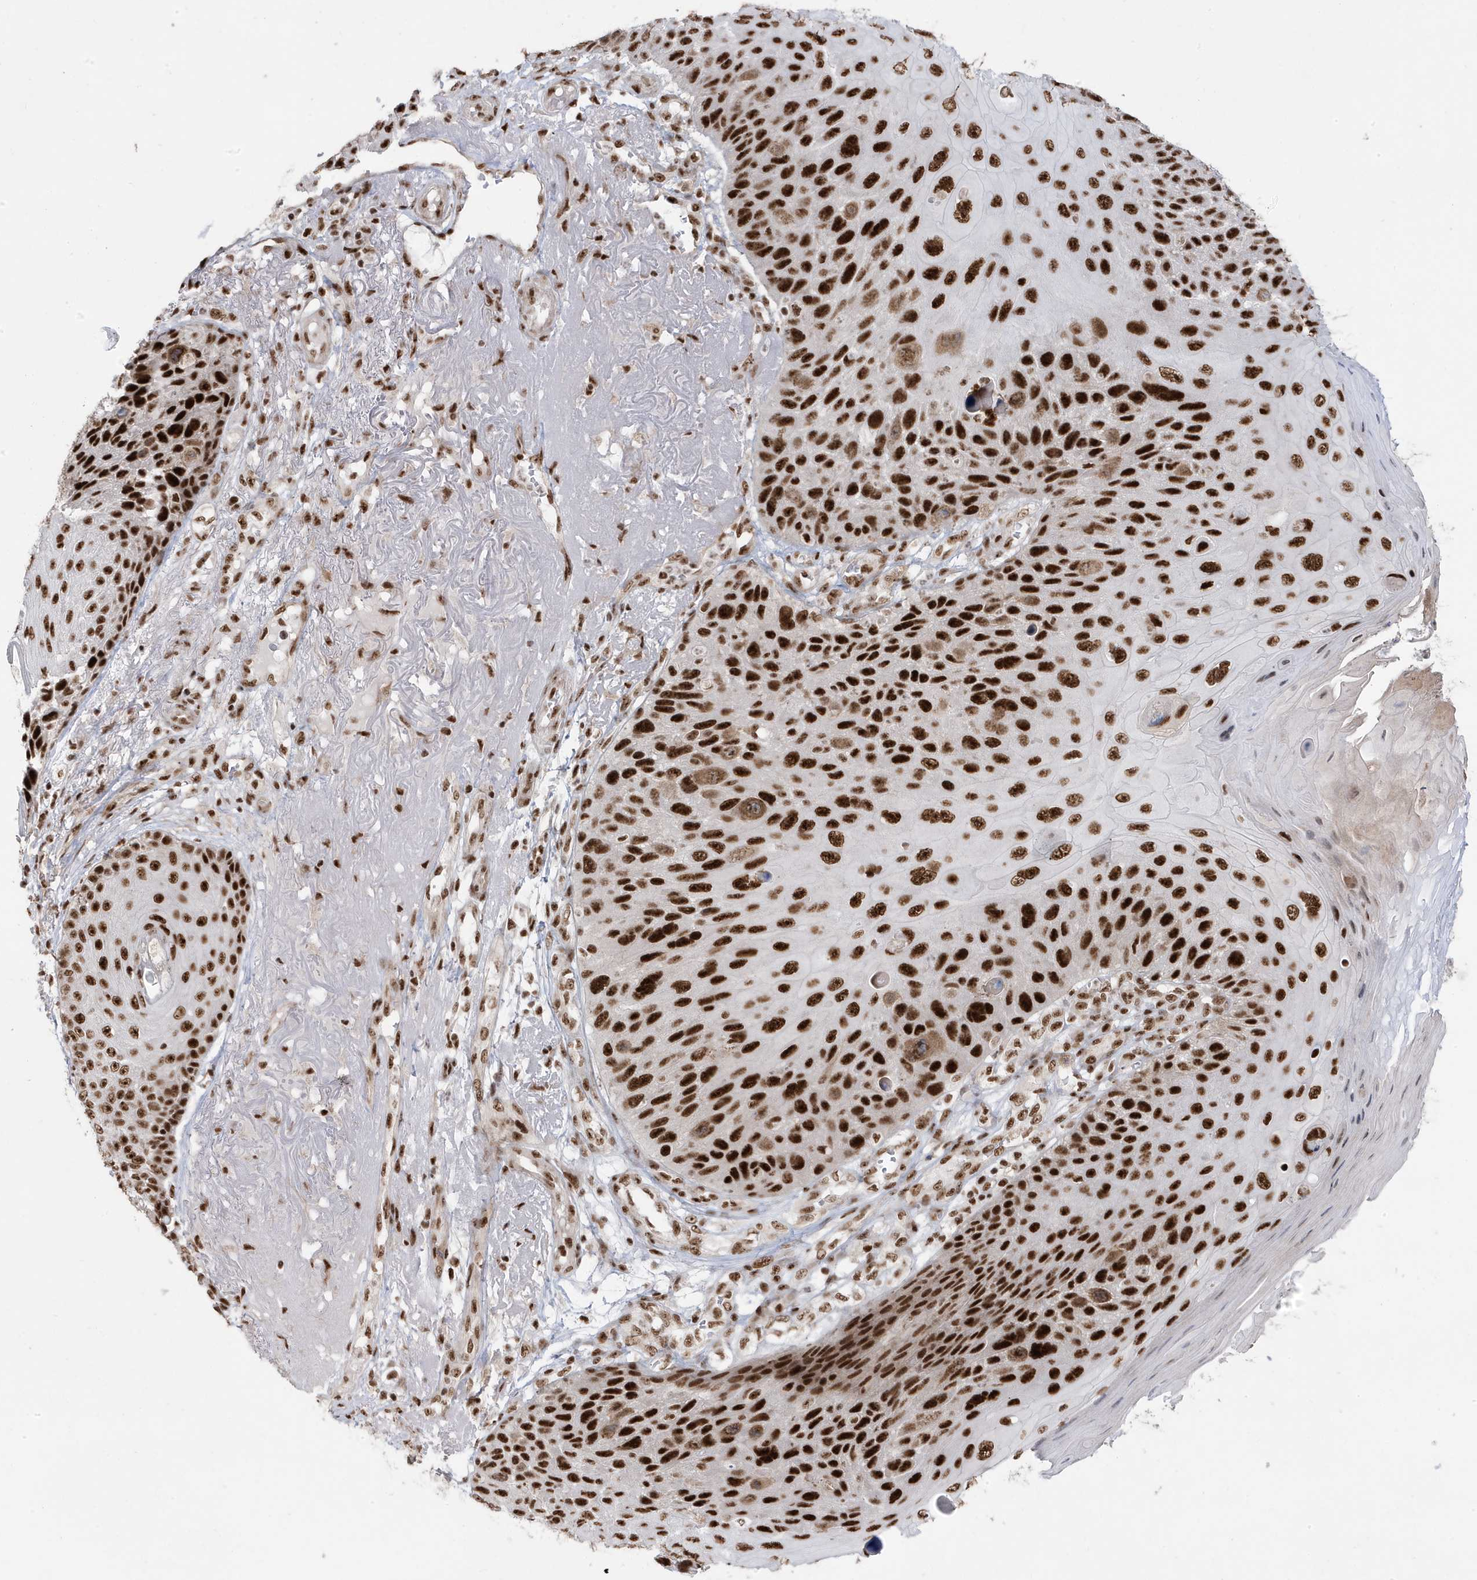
{"staining": {"intensity": "strong", "quantity": ">75%", "location": "nuclear"}, "tissue": "skin cancer", "cell_type": "Tumor cells", "image_type": "cancer", "snomed": [{"axis": "morphology", "description": "Squamous cell carcinoma, NOS"}, {"axis": "topography", "description": "Skin"}], "caption": "Skin squamous cell carcinoma stained for a protein shows strong nuclear positivity in tumor cells.", "gene": "MTREX", "patient": {"sex": "female", "age": 88}}